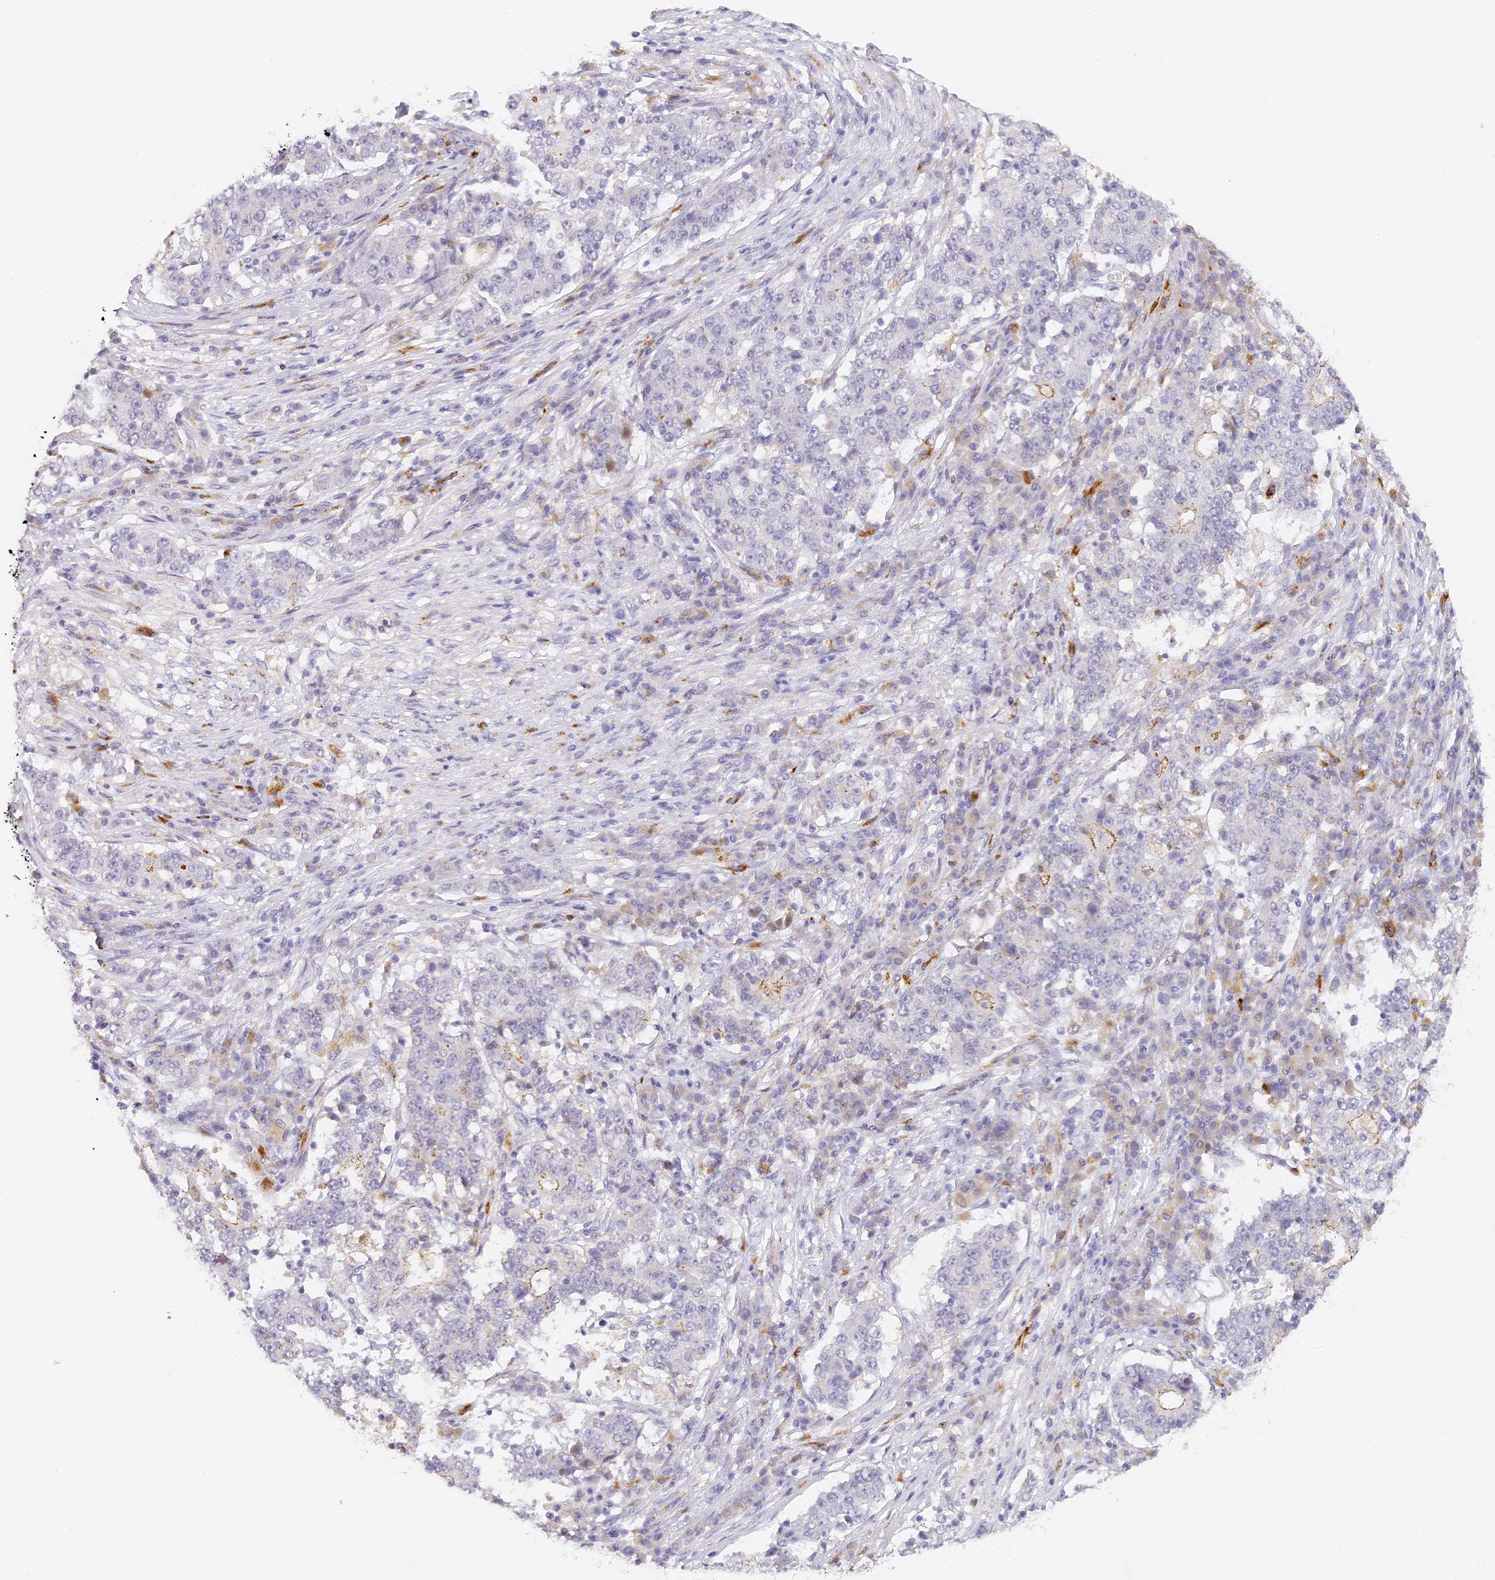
{"staining": {"intensity": "moderate", "quantity": "<25%", "location": "cytoplasmic/membranous"}, "tissue": "stomach cancer", "cell_type": "Tumor cells", "image_type": "cancer", "snomed": [{"axis": "morphology", "description": "Adenocarcinoma, NOS"}, {"axis": "topography", "description": "Stomach"}], "caption": "Stomach cancer was stained to show a protein in brown. There is low levels of moderate cytoplasmic/membranous positivity in about <25% of tumor cells. Nuclei are stained in blue.", "gene": "ELL3", "patient": {"sex": "male", "age": 59}}